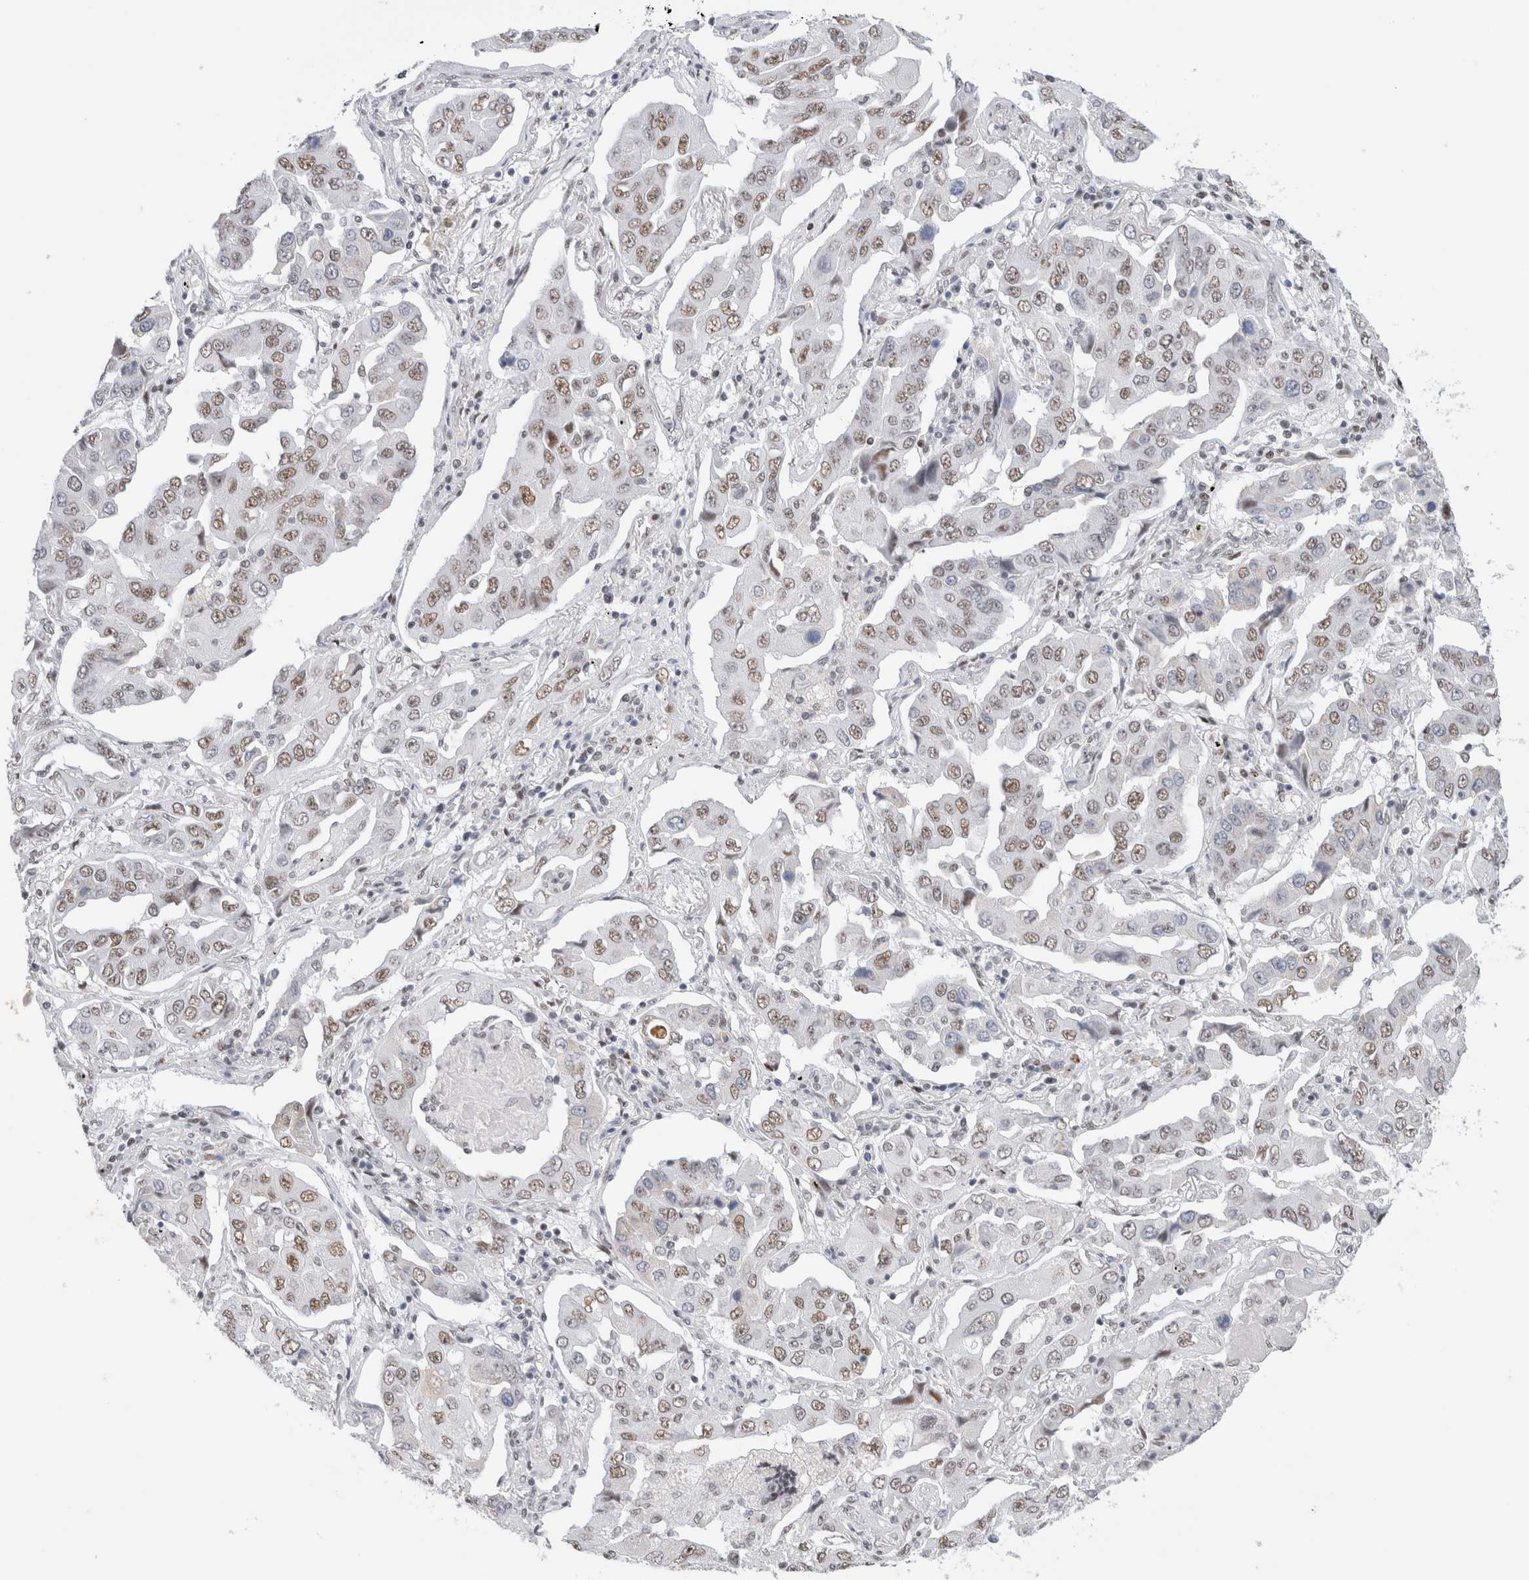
{"staining": {"intensity": "moderate", "quantity": ">75%", "location": "nuclear"}, "tissue": "lung cancer", "cell_type": "Tumor cells", "image_type": "cancer", "snomed": [{"axis": "morphology", "description": "Adenocarcinoma, NOS"}, {"axis": "topography", "description": "Lung"}], "caption": "A brown stain shows moderate nuclear positivity of a protein in human adenocarcinoma (lung) tumor cells. Immunohistochemistry (ihc) stains the protein in brown and the nuclei are stained blue.", "gene": "COPS7A", "patient": {"sex": "female", "age": 65}}